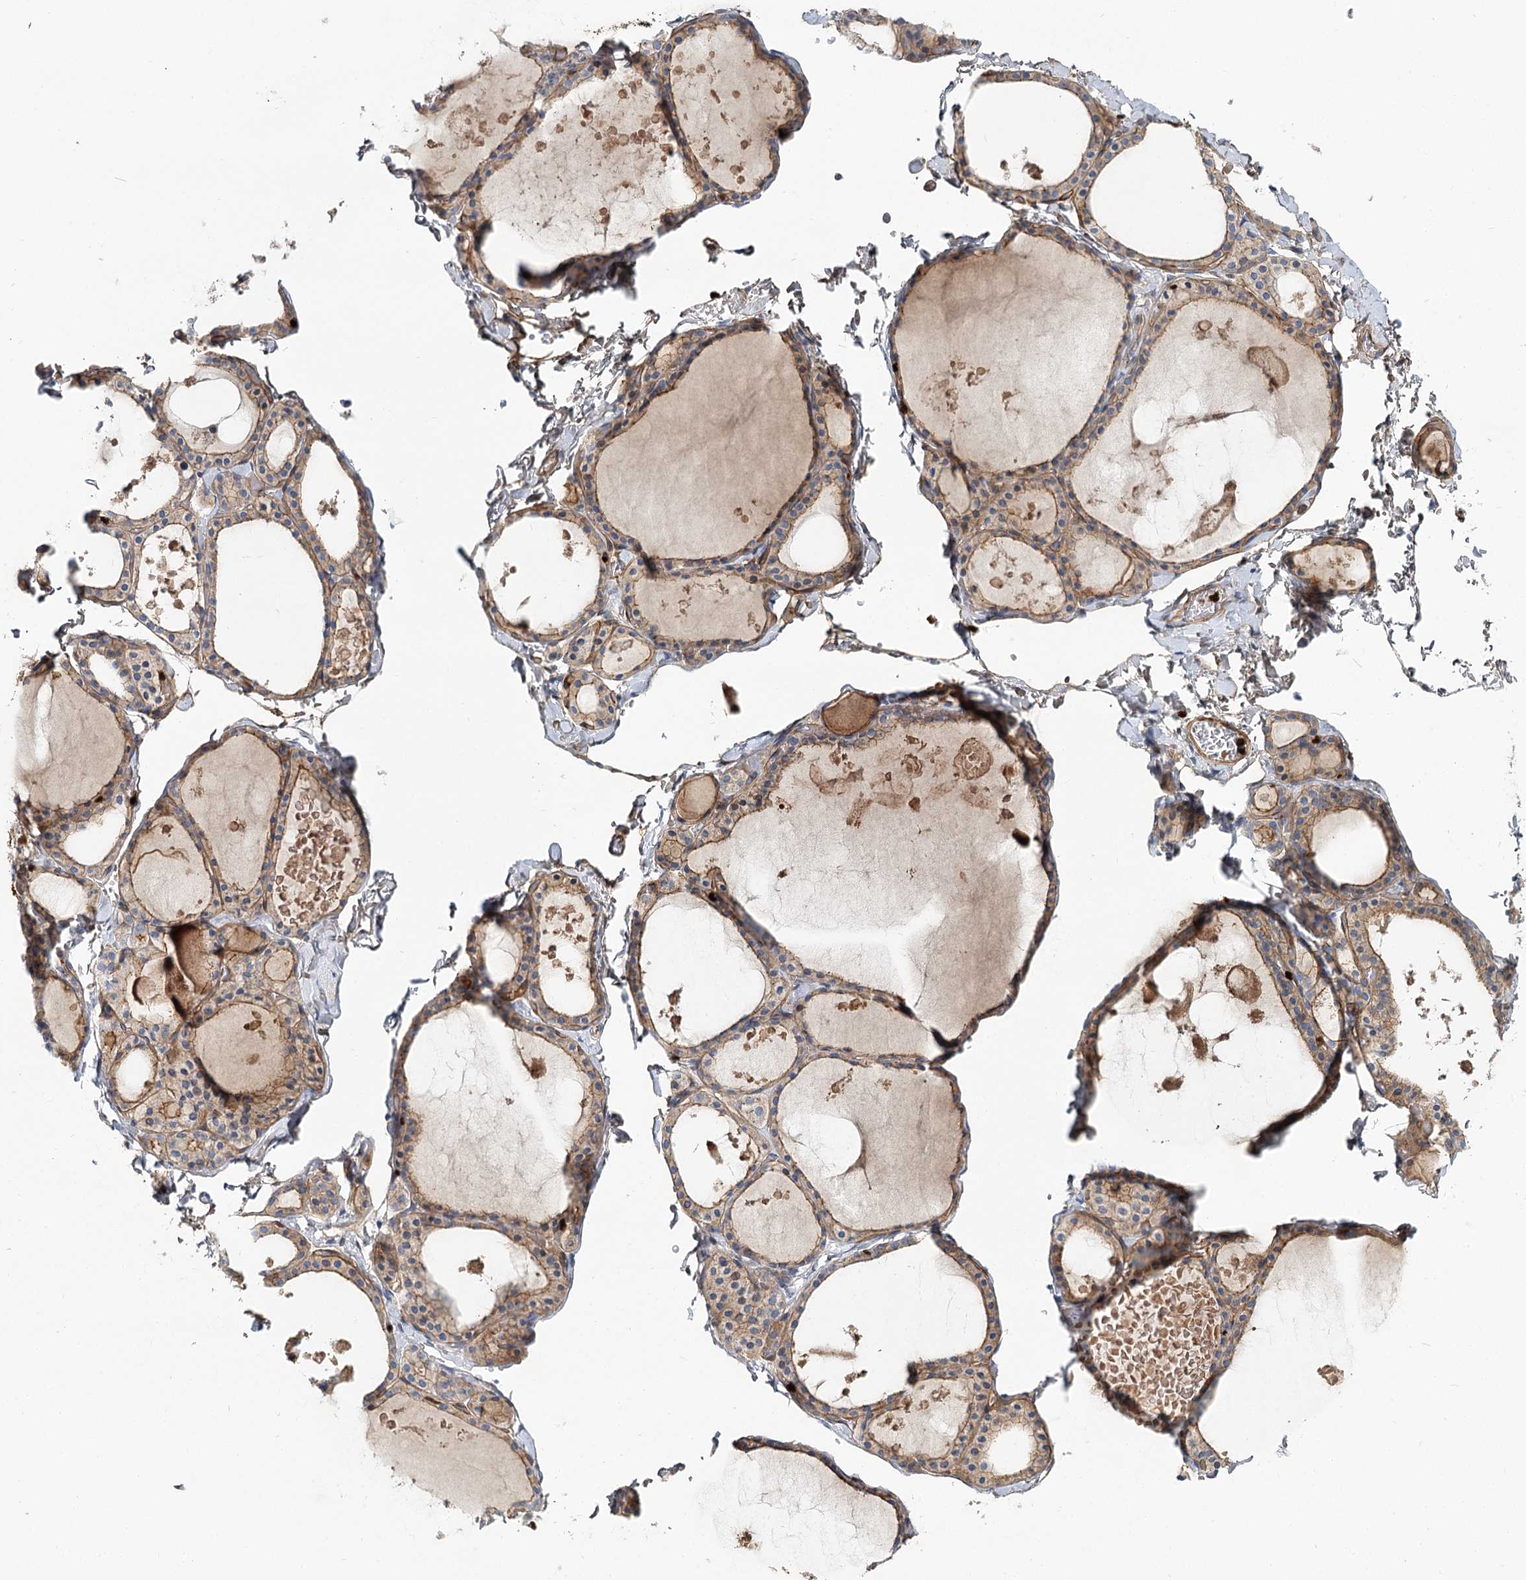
{"staining": {"intensity": "moderate", "quantity": ">75%", "location": "cytoplasmic/membranous"}, "tissue": "thyroid gland", "cell_type": "Glandular cells", "image_type": "normal", "snomed": [{"axis": "morphology", "description": "Normal tissue, NOS"}, {"axis": "topography", "description": "Thyroid gland"}], "caption": "Brown immunohistochemical staining in unremarkable human thyroid gland demonstrates moderate cytoplasmic/membranous positivity in approximately >75% of glandular cells.", "gene": "C11orf52", "patient": {"sex": "male", "age": 56}}